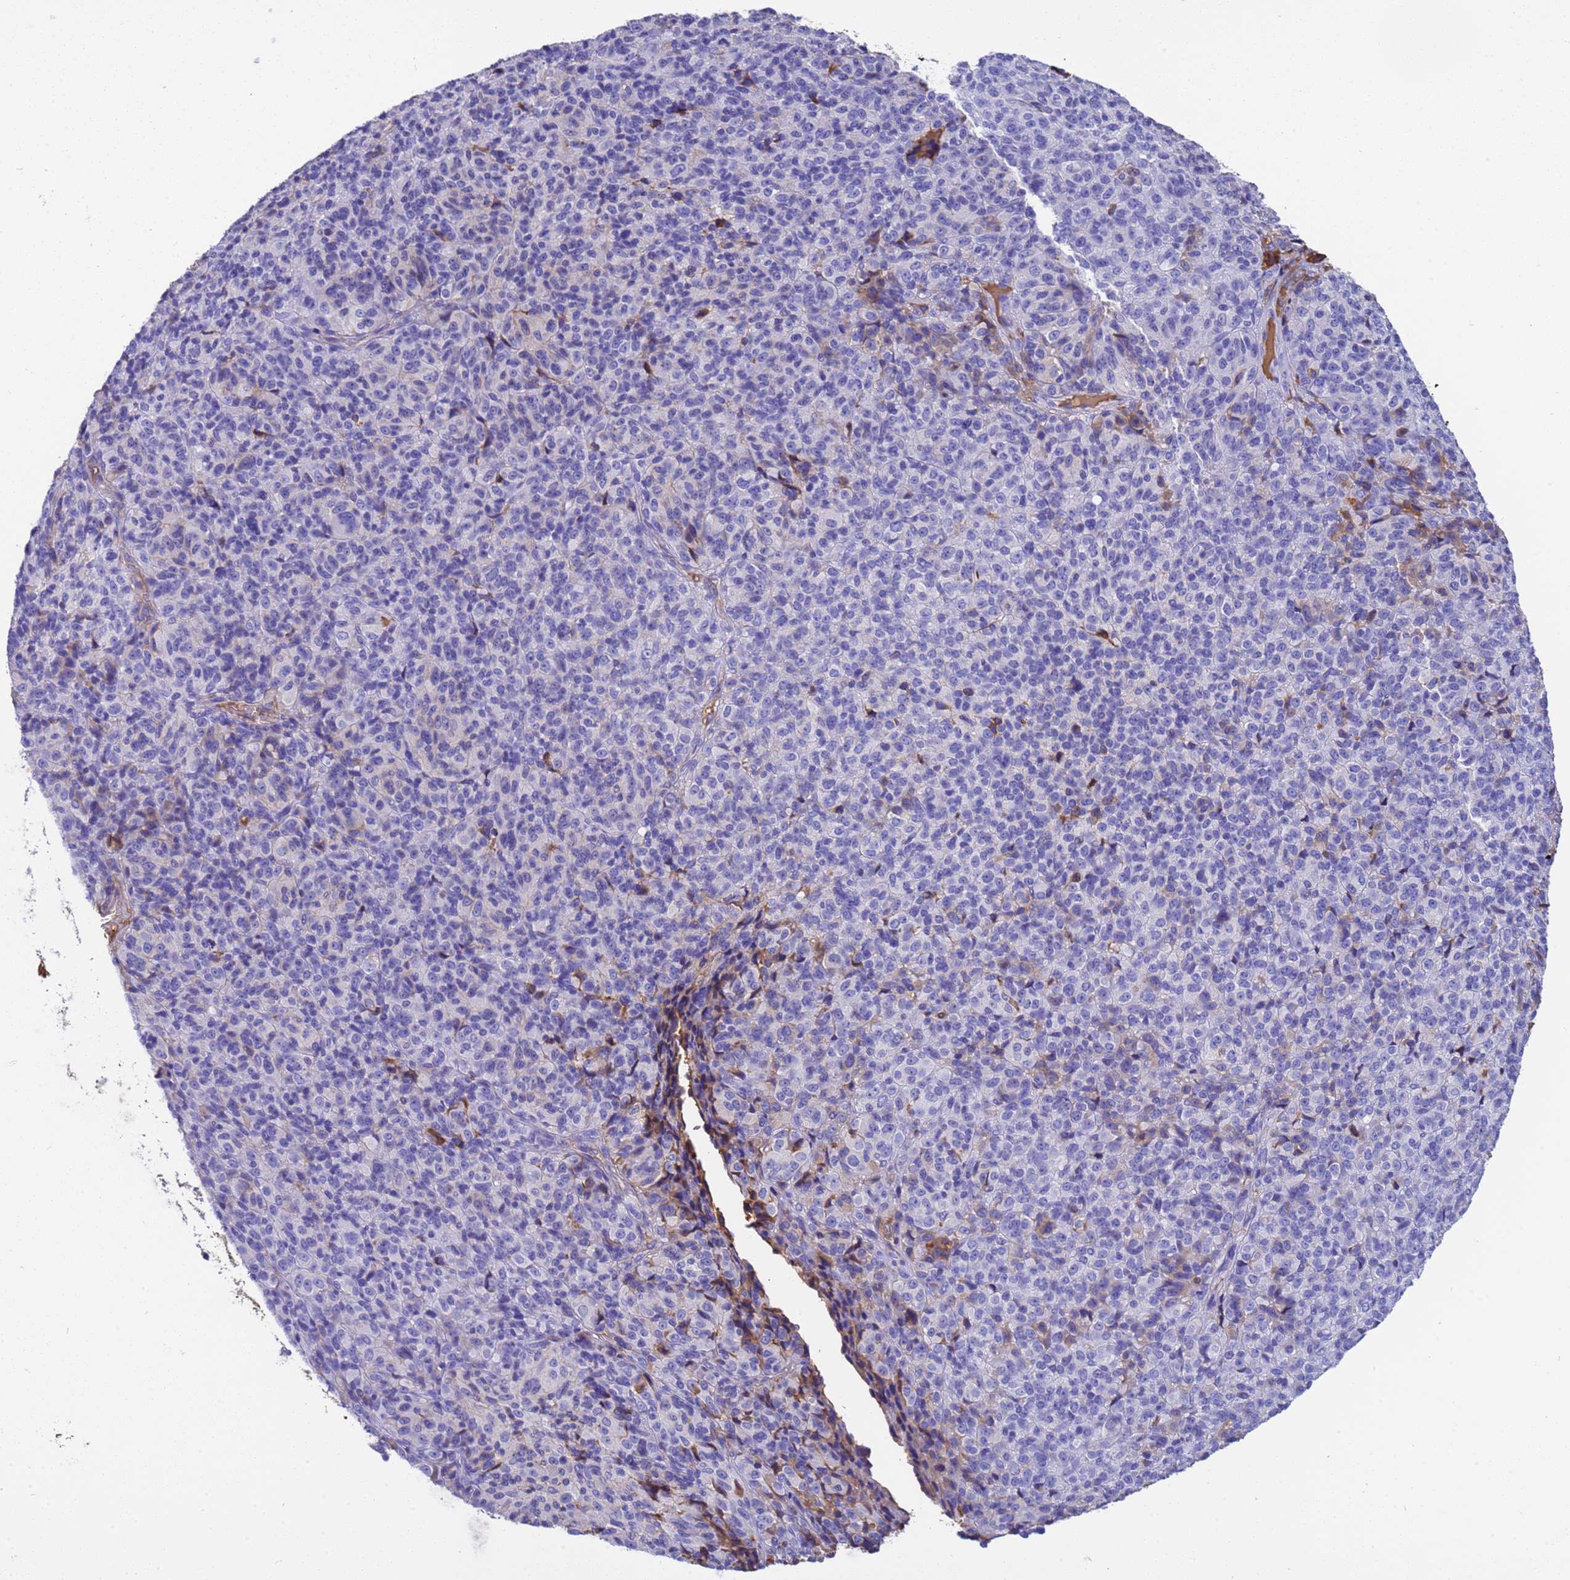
{"staining": {"intensity": "negative", "quantity": "none", "location": "none"}, "tissue": "melanoma", "cell_type": "Tumor cells", "image_type": "cancer", "snomed": [{"axis": "morphology", "description": "Malignant melanoma, Metastatic site"}, {"axis": "topography", "description": "Brain"}], "caption": "Immunohistochemical staining of human malignant melanoma (metastatic site) reveals no significant staining in tumor cells. Brightfield microscopy of immunohistochemistry (IHC) stained with DAB (3,3'-diaminobenzidine) (brown) and hematoxylin (blue), captured at high magnification.", "gene": "H1-7", "patient": {"sex": "female", "age": 56}}